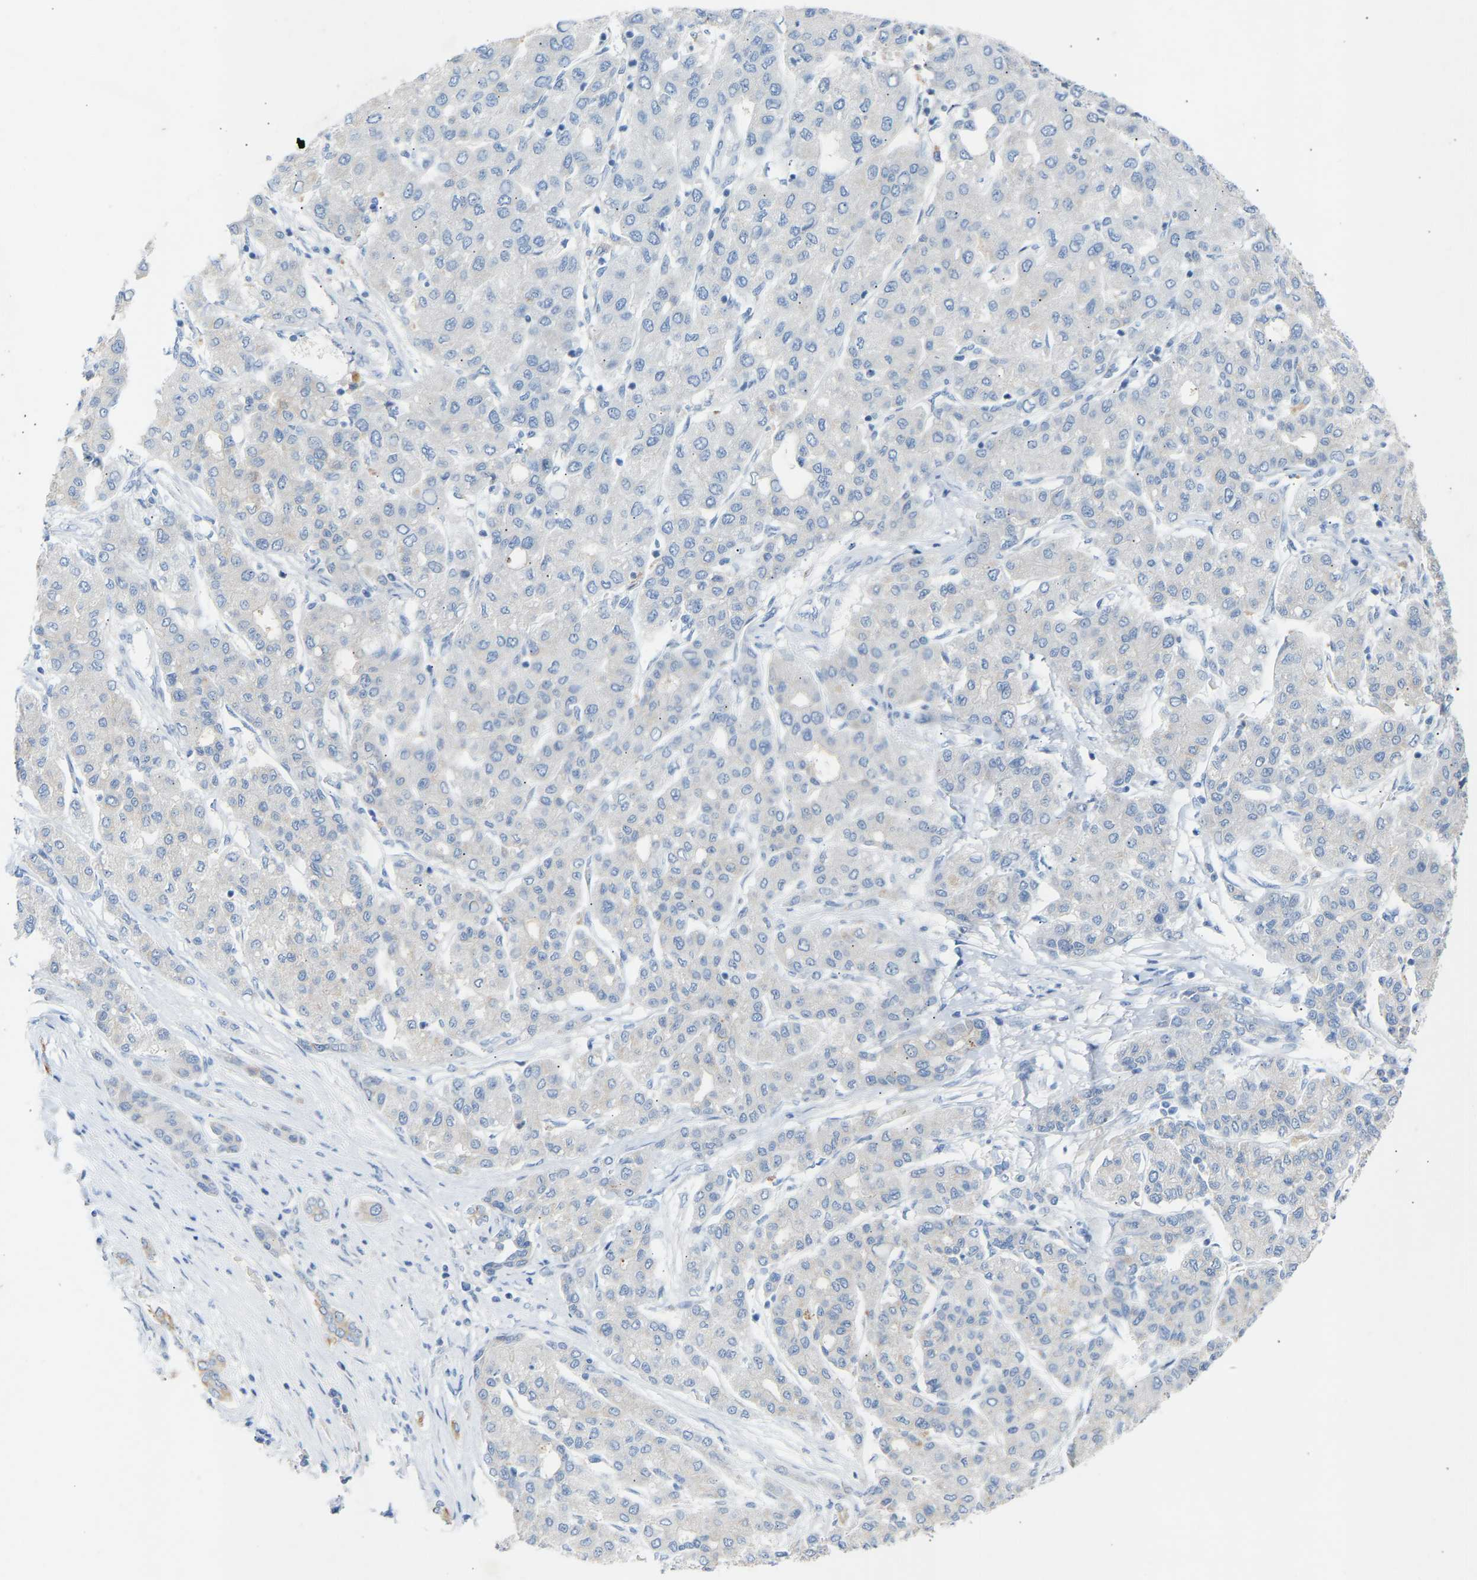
{"staining": {"intensity": "negative", "quantity": "none", "location": "none"}, "tissue": "liver cancer", "cell_type": "Tumor cells", "image_type": "cancer", "snomed": [{"axis": "morphology", "description": "Carcinoma, Hepatocellular, NOS"}, {"axis": "topography", "description": "Liver"}], "caption": "Human hepatocellular carcinoma (liver) stained for a protein using immunohistochemistry (IHC) reveals no staining in tumor cells.", "gene": "PEX1", "patient": {"sex": "male", "age": 65}}